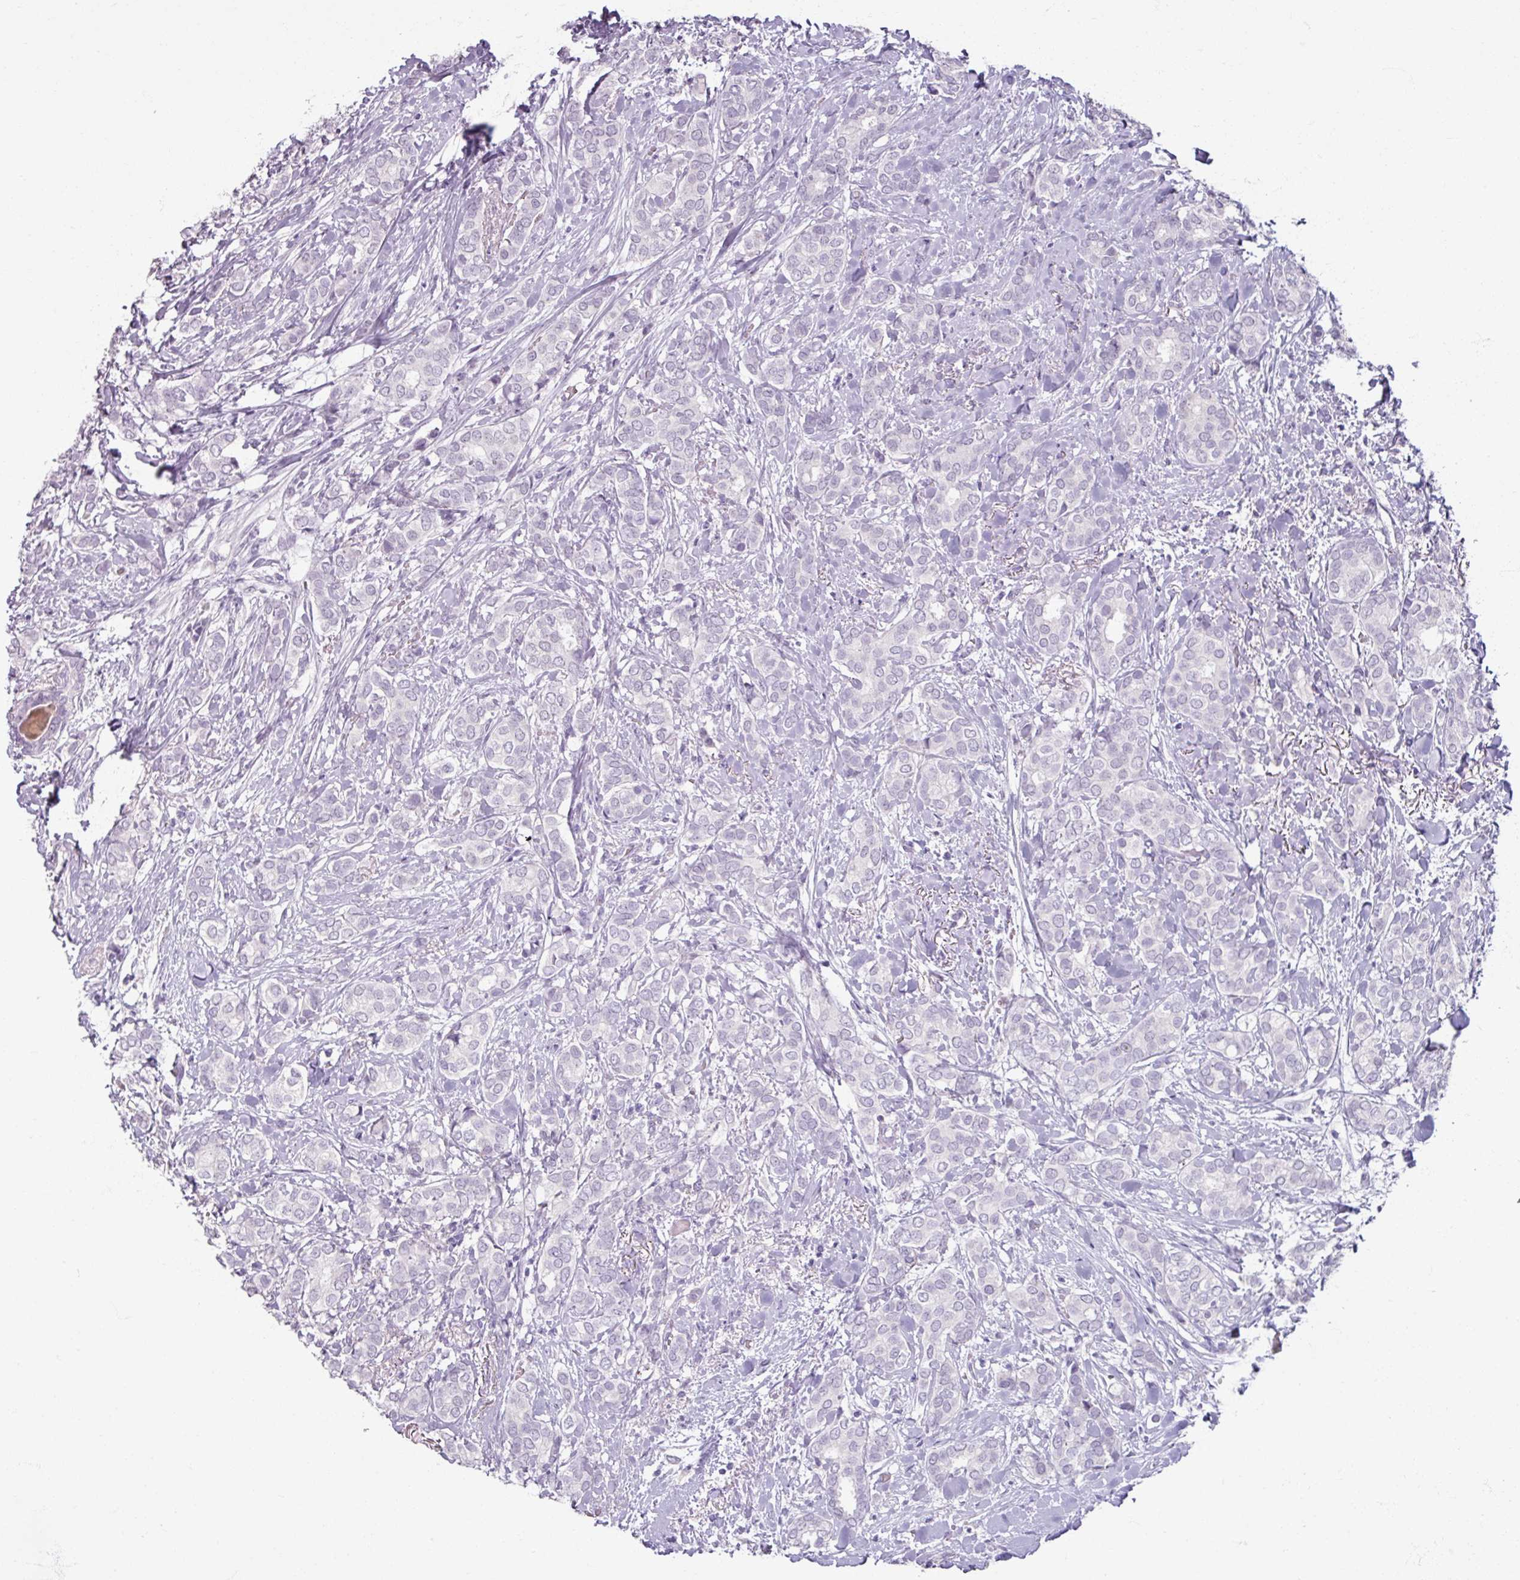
{"staining": {"intensity": "negative", "quantity": "none", "location": "none"}, "tissue": "breast cancer", "cell_type": "Tumor cells", "image_type": "cancer", "snomed": [{"axis": "morphology", "description": "Duct carcinoma"}, {"axis": "topography", "description": "Breast"}], "caption": "Immunohistochemical staining of human breast cancer displays no significant staining in tumor cells.", "gene": "SLC27A5", "patient": {"sex": "female", "age": 73}}